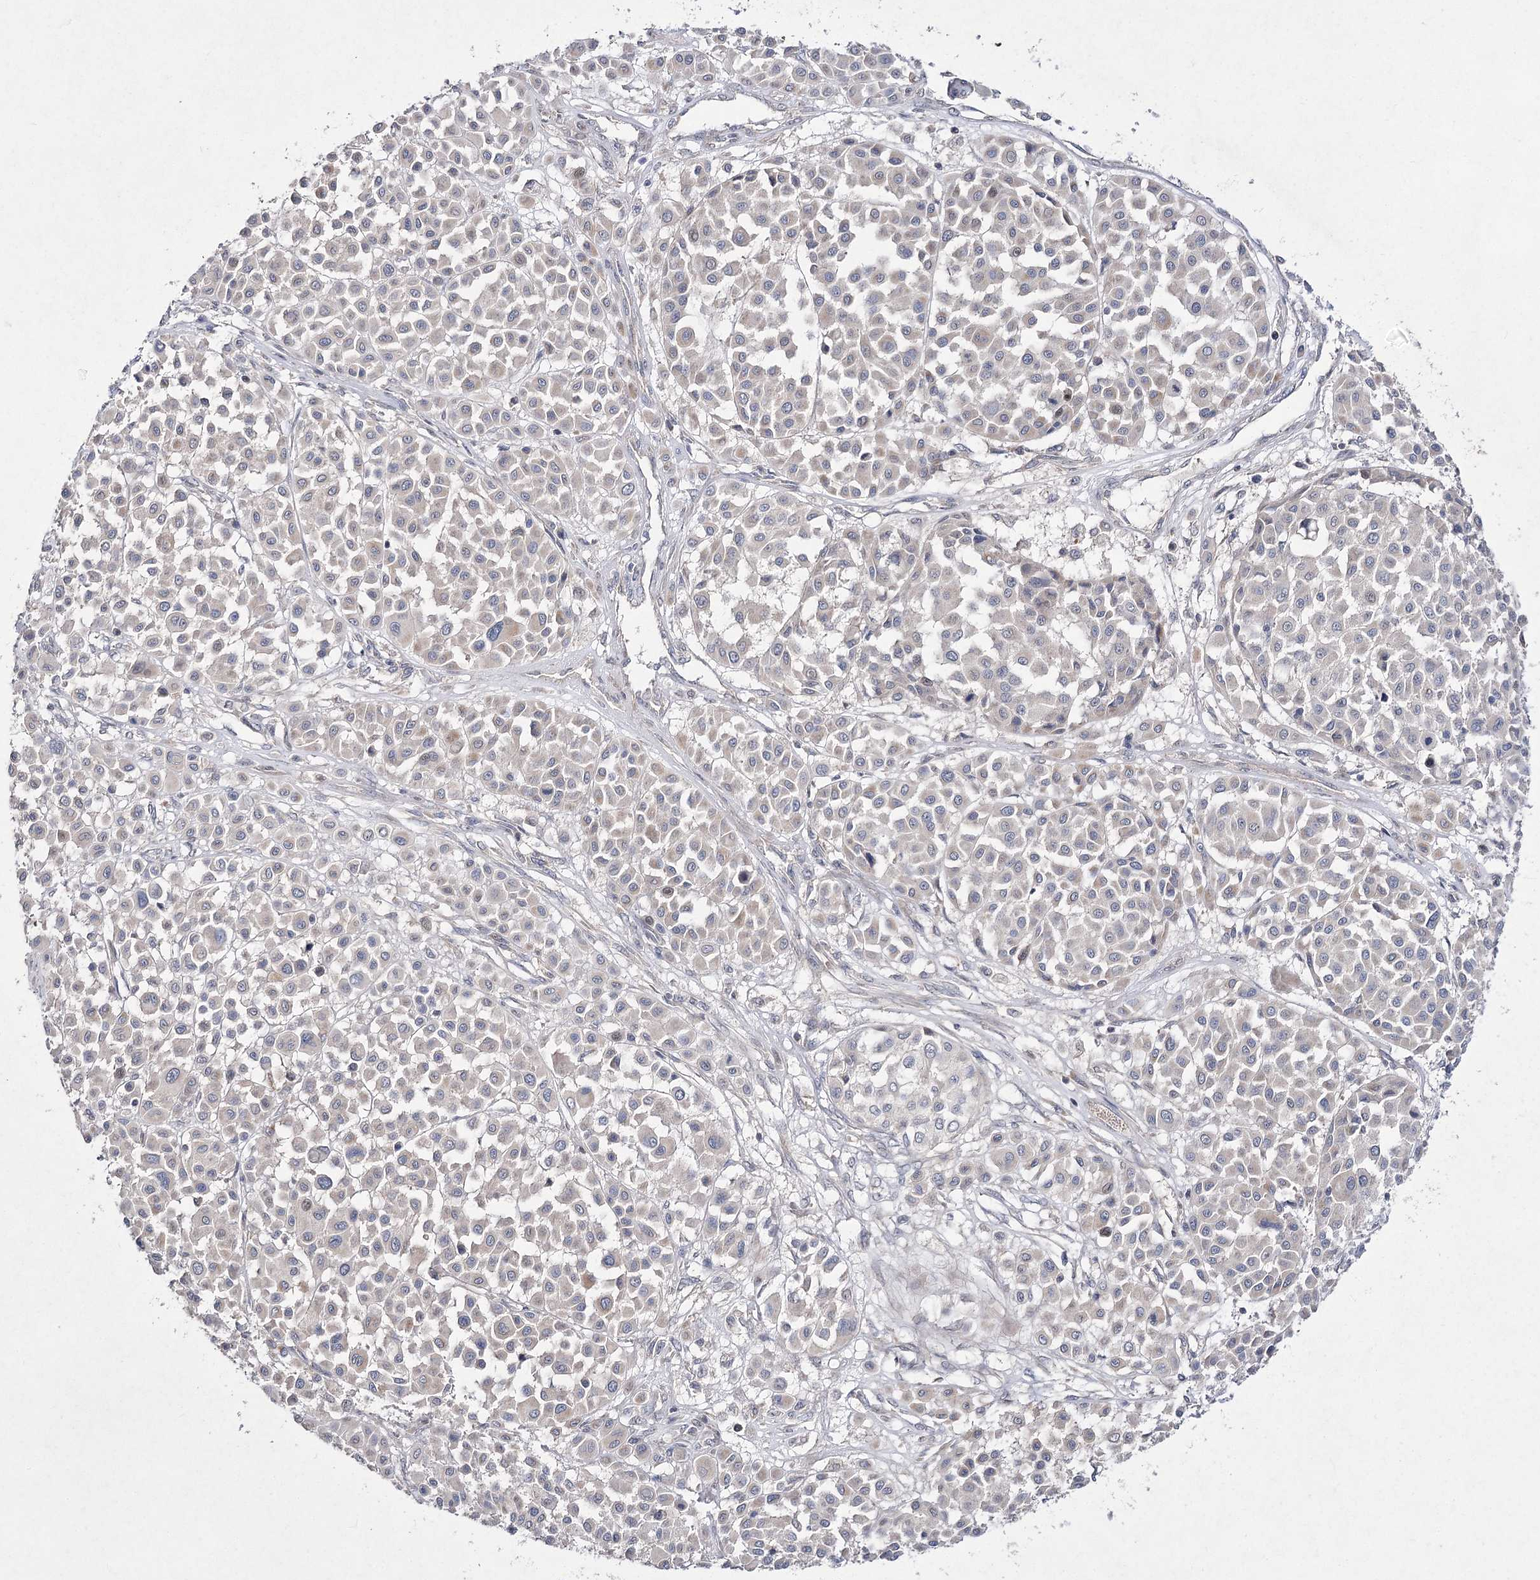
{"staining": {"intensity": "negative", "quantity": "none", "location": "none"}, "tissue": "melanoma", "cell_type": "Tumor cells", "image_type": "cancer", "snomed": [{"axis": "morphology", "description": "Malignant melanoma, Metastatic site"}, {"axis": "topography", "description": "Soft tissue"}], "caption": "The image reveals no significant expression in tumor cells of melanoma.", "gene": "FANCL", "patient": {"sex": "male", "age": 41}}